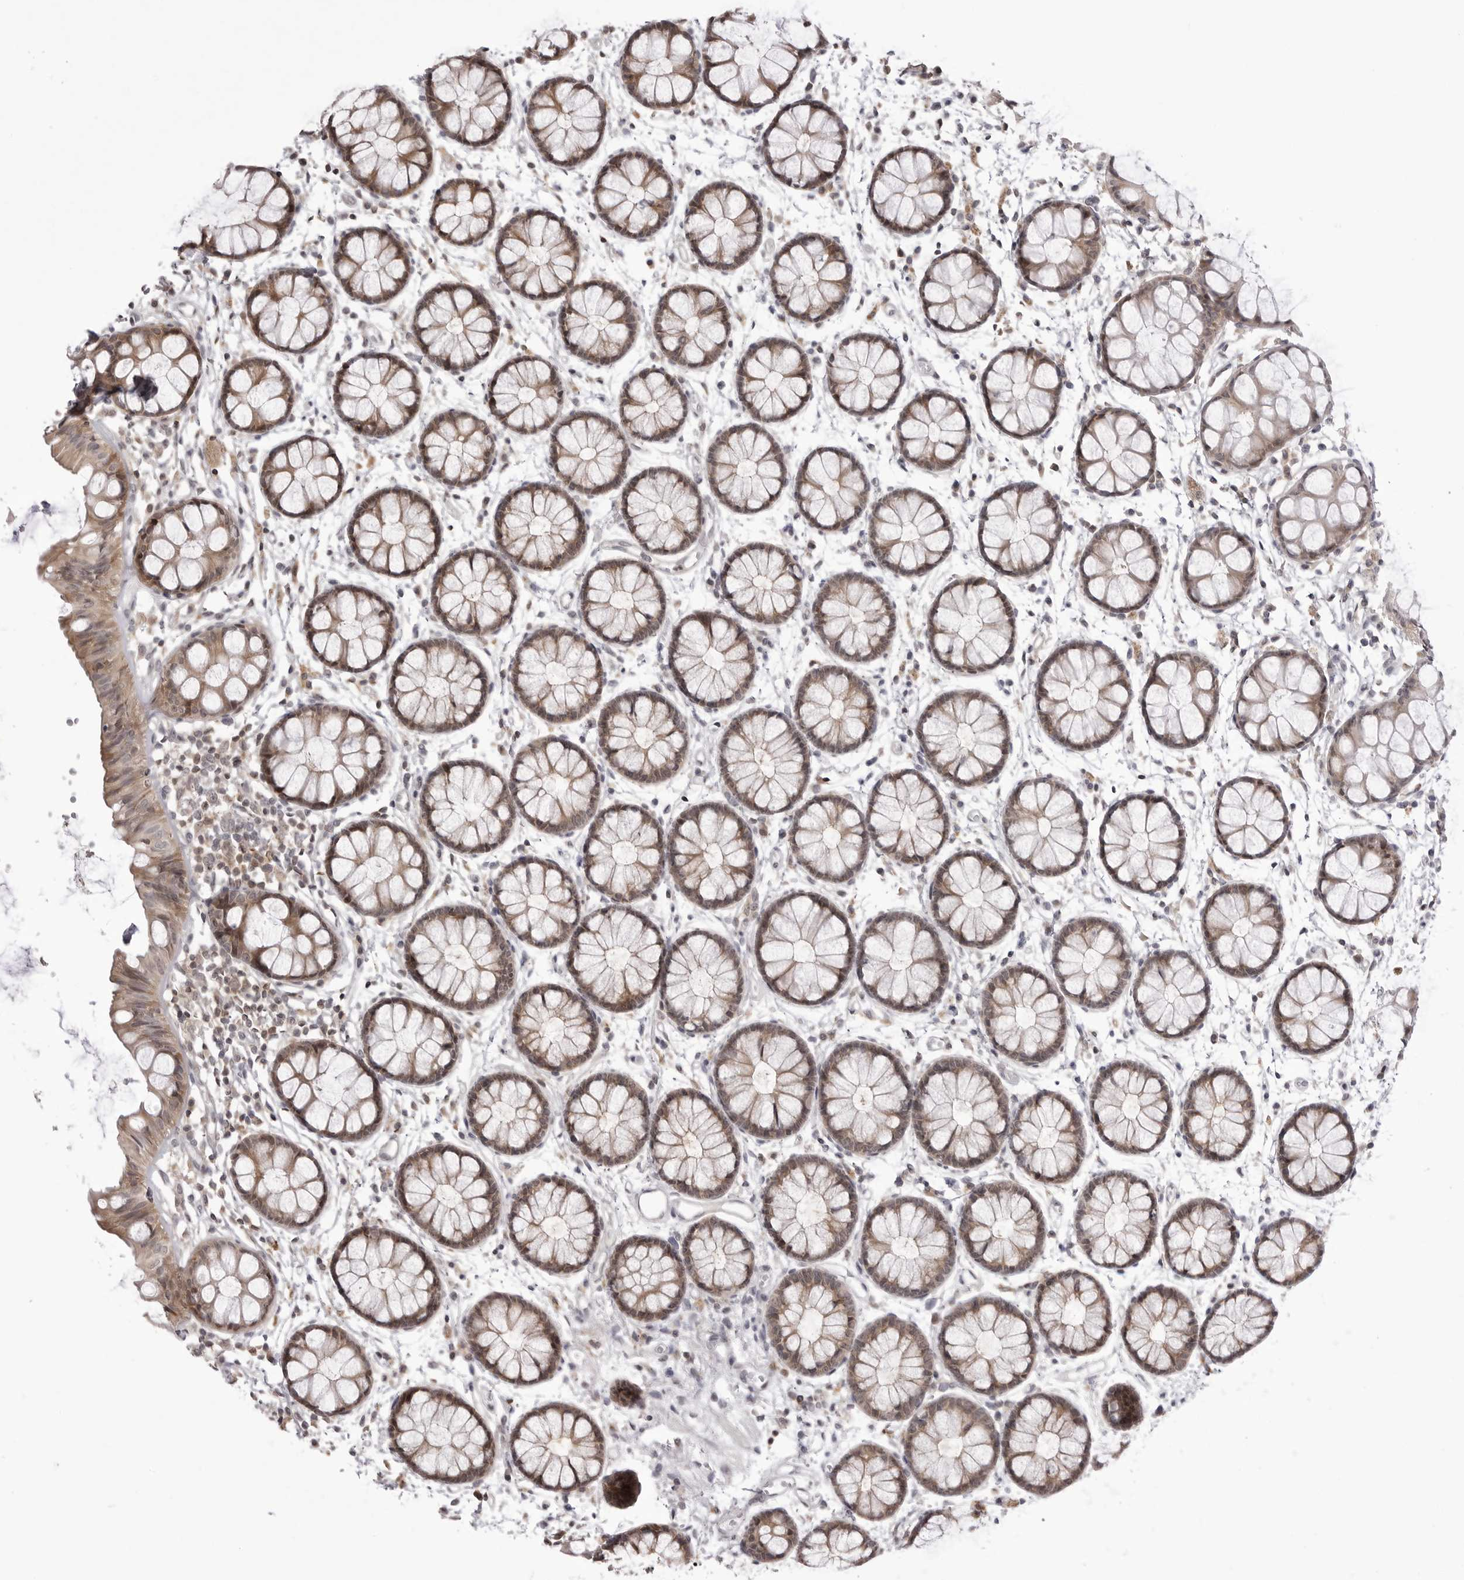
{"staining": {"intensity": "moderate", "quantity": ">75%", "location": "cytoplasmic/membranous"}, "tissue": "rectum", "cell_type": "Glandular cells", "image_type": "normal", "snomed": [{"axis": "morphology", "description": "Normal tissue, NOS"}, {"axis": "topography", "description": "Rectum"}], "caption": "Rectum stained for a protein (brown) demonstrates moderate cytoplasmic/membranous positive staining in about >75% of glandular cells.", "gene": "PTK2B", "patient": {"sex": "female", "age": 66}}